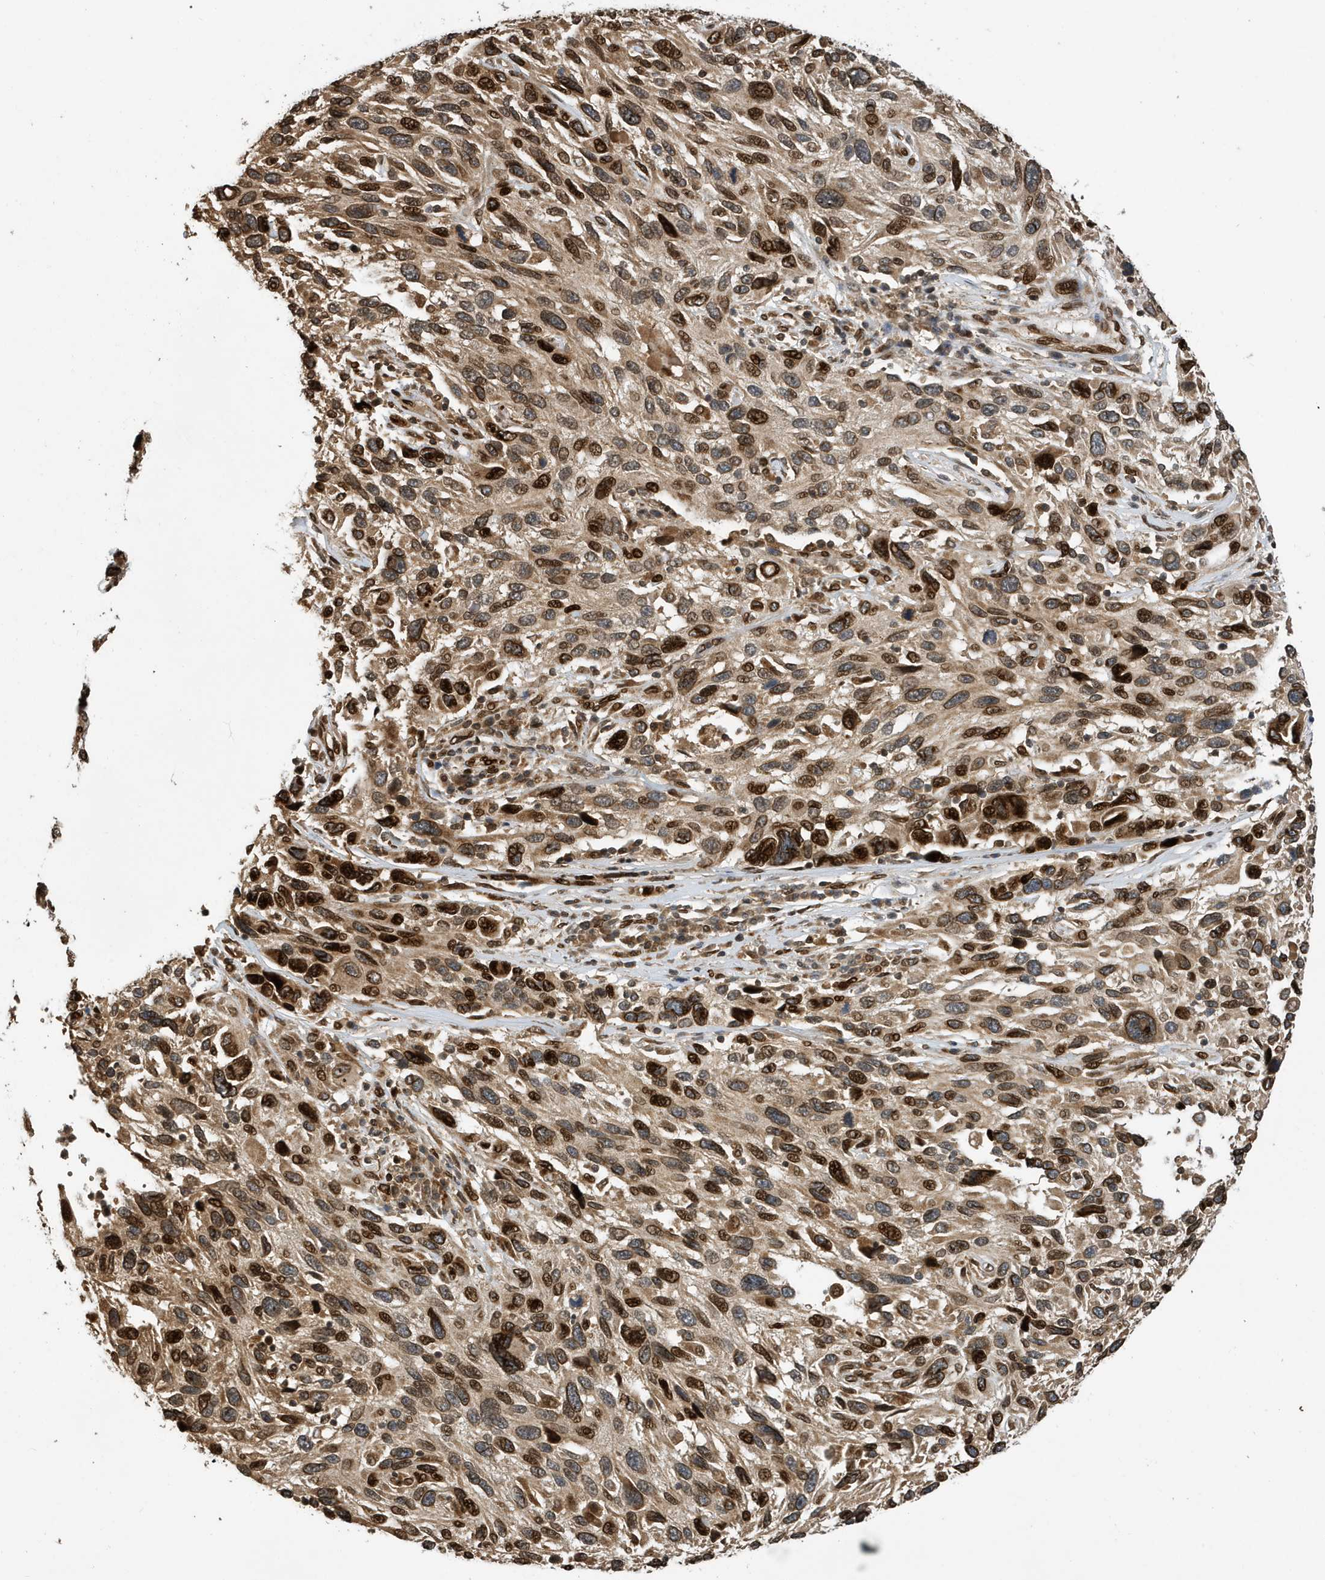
{"staining": {"intensity": "moderate", "quantity": ">75%", "location": "cytoplasmic/membranous,nuclear"}, "tissue": "melanoma", "cell_type": "Tumor cells", "image_type": "cancer", "snomed": [{"axis": "morphology", "description": "Malignant melanoma, NOS"}, {"axis": "topography", "description": "Skin"}], "caption": "The photomicrograph exhibits staining of melanoma, revealing moderate cytoplasmic/membranous and nuclear protein expression (brown color) within tumor cells. Immunohistochemistry (ihc) stains the protein in brown and the nuclei are stained blue.", "gene": "DUSP18", "patient": {"sex": "male", "age": 53}}